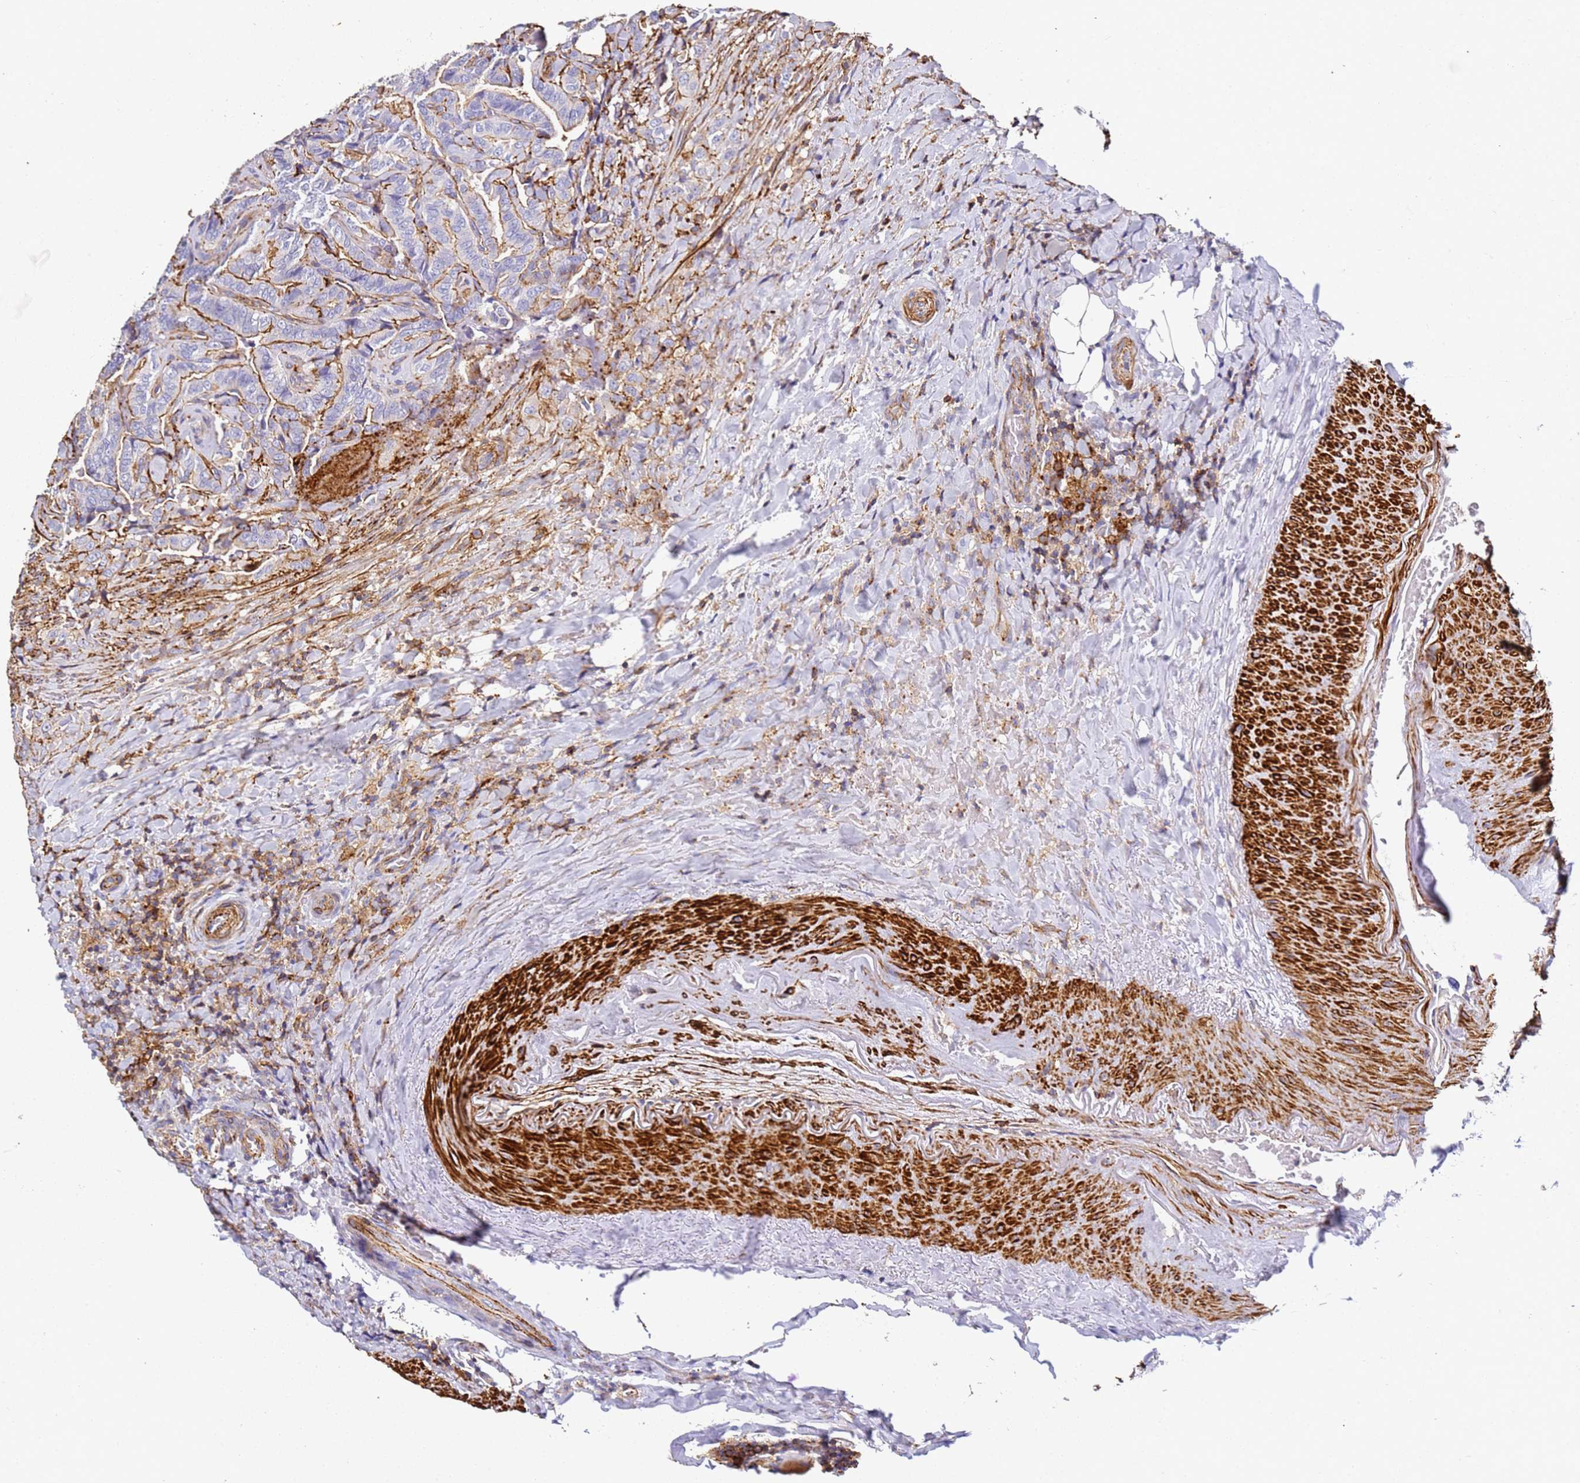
{"staining": {"intensity": "moderate", "quantity": "25%-75%", "location": "cytoplasmic/membranous"}, "tissue": "thyroid cancer", "cell_type": "Tumor cells", "image_type": "cancer", "snomed": [{"axis": "morphology", "description": "Papillary adenocarcinoma, NOS"}, {"axis": "topography", "description": "Thyroid gland"}], "caption": "Immunohistochemistry image of neoplastic tissue: human thyroid papillary adenocarcinoma stained using IHC shows medium levels of moderate protein expression localized specifically in the cytoplasmic/membranous of tumor cells, appearing as a cytoplasmic/membranous brown color.", "gene": "ZNF671", "patient": {"sex": "male", "age": 61}}